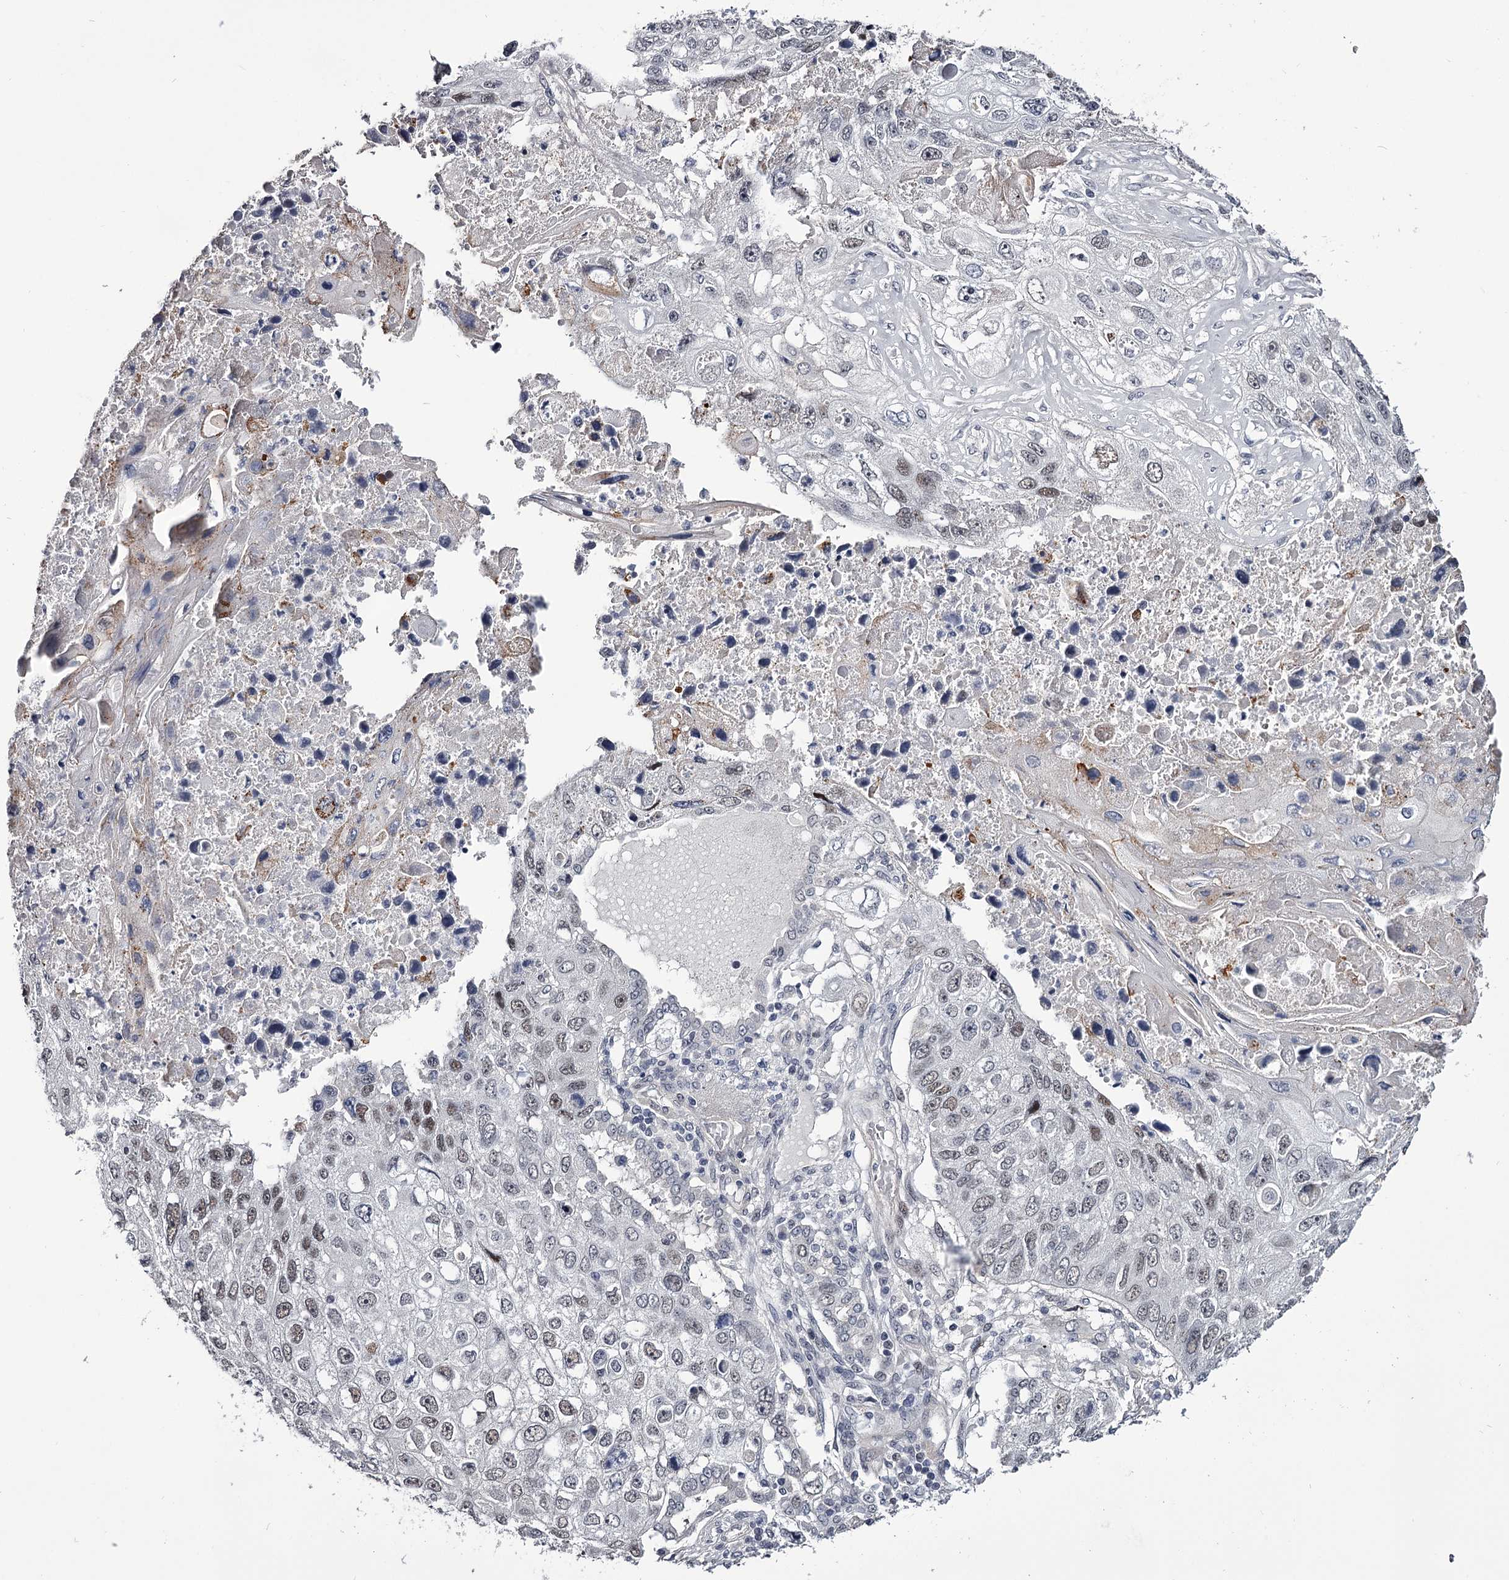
{"staining": {"intensity": "negative", "quantity": "none", "location": "none"}, "tissue": "lung cancer", "cell_type": "Tumor cells", "image_type": "cancer", "snomed": [{"axis": "morphology", "description": "Squamous cell carcinoma, NOS"}, {"axis": "topography", "description": "Lung"}], "caption": "Protein analysis of lung cancer shows no significant staining in tumor cells.", "gene": "OVOL2", "patient": {"sex": "male", "age": 61}}